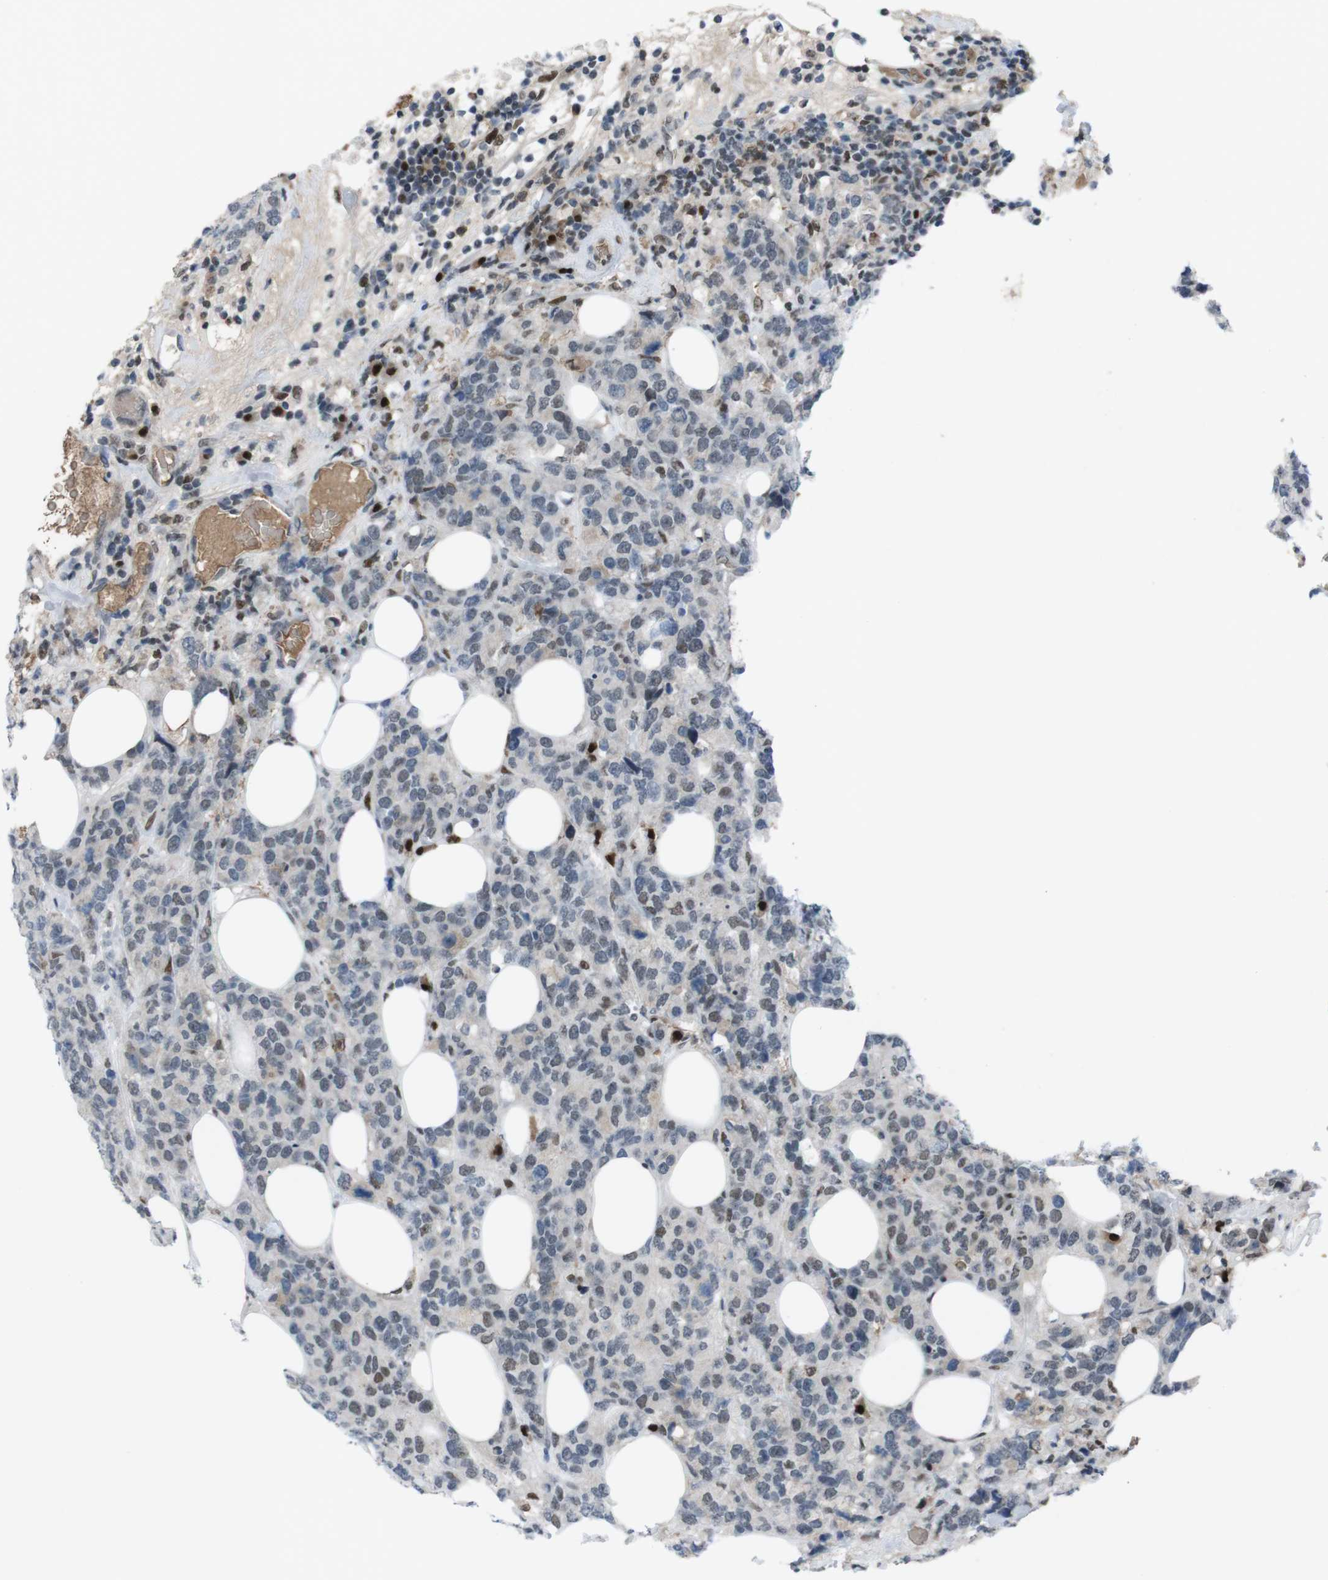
{"staining": {"intensity": "weak", "quantity": "25%-75%", "location": "nuclear"}, "tissue": "breast cancer", "cell_type": "Tumor cells", "image_type": "cancer", "snomed": [{"axis": "morphology", "description": "Lobular carcinoma"}, {"axis": "topography", "description": "Breast"}], "caption": "Breast cancer stained for a protein demonstrates weak nuclear positivity in tumor cells.", "gene": "SUB1", "patient": {"sex": "female", "age": 59}}